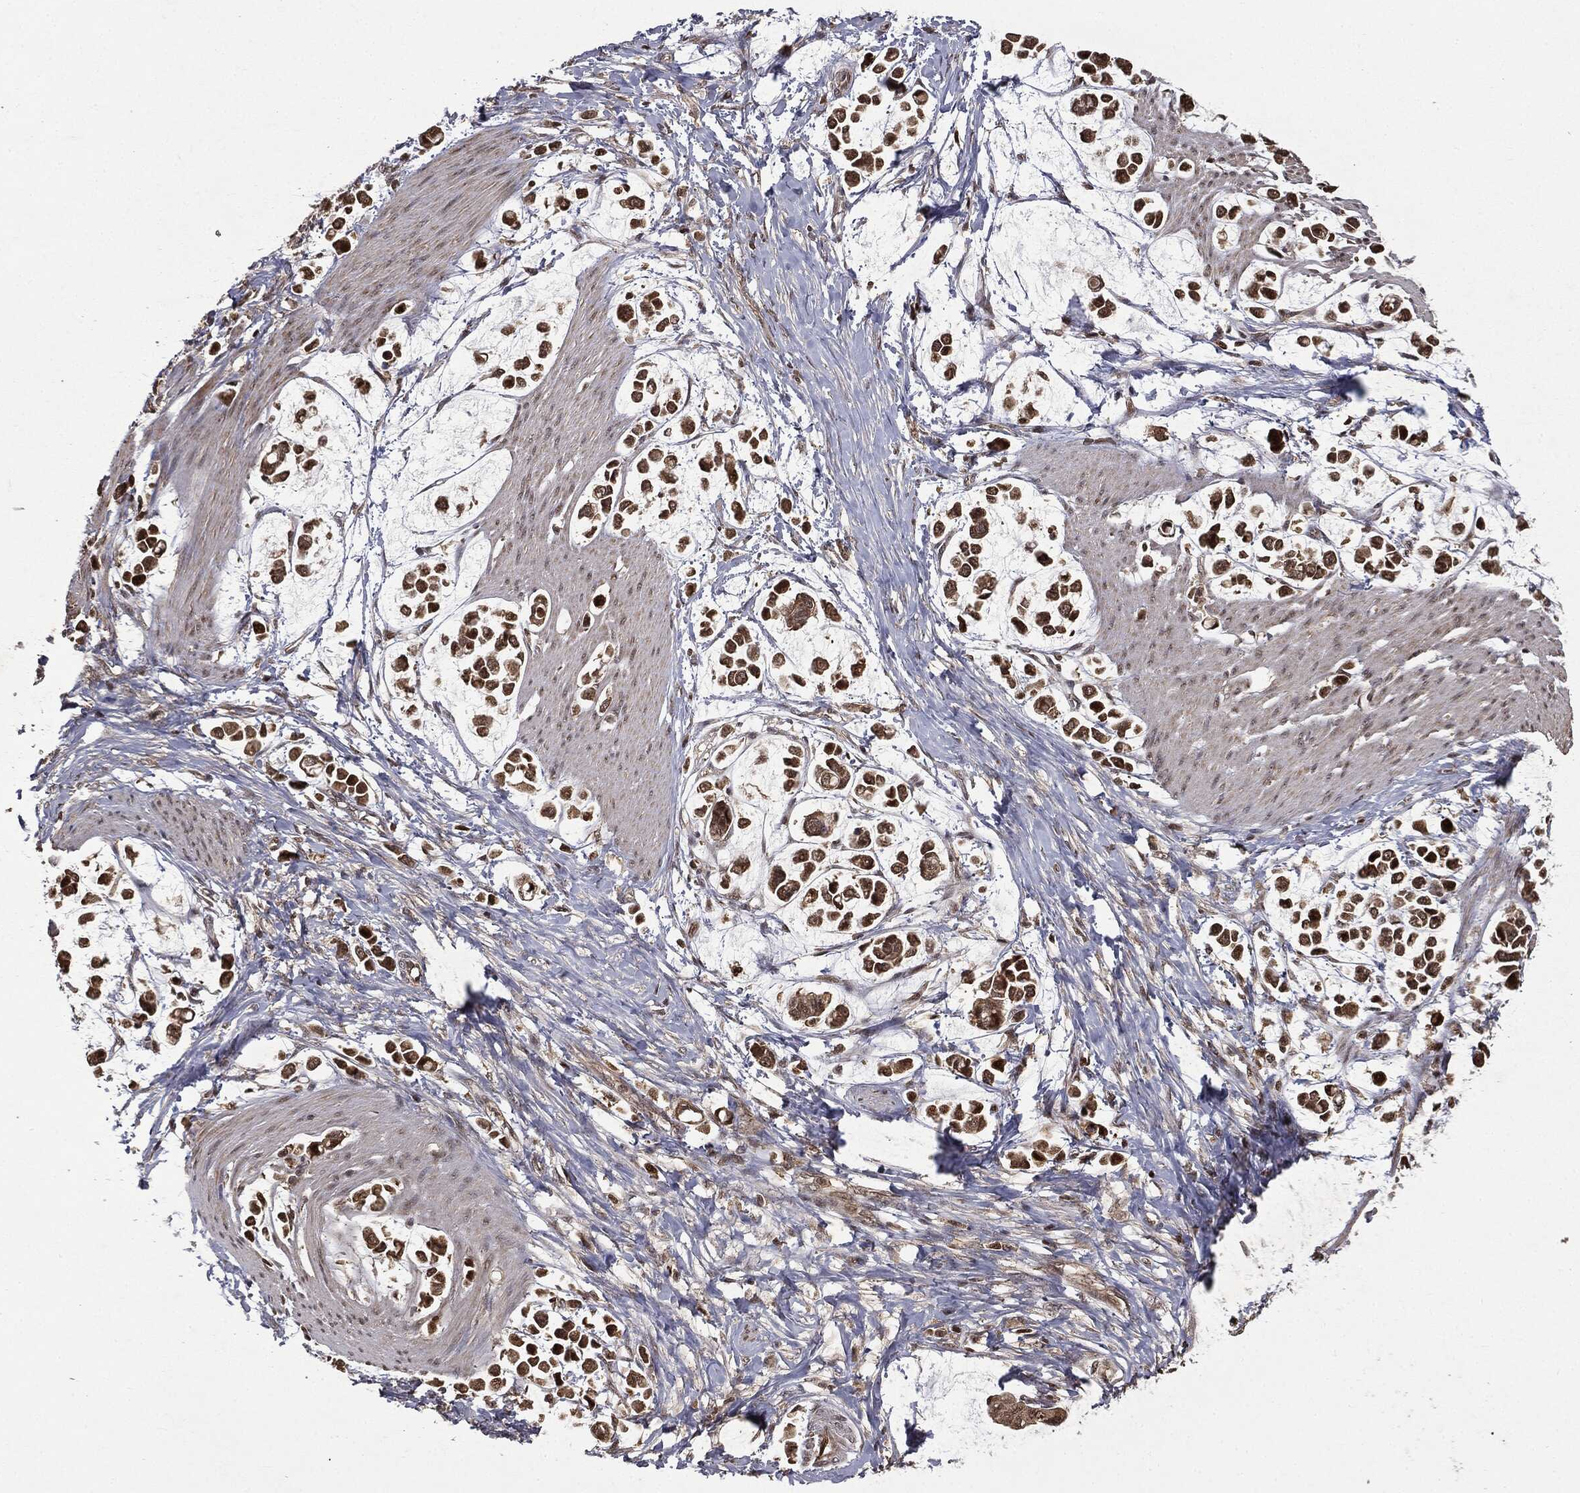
{"staining": {"intensity": "strong", "quantity": ">75%", "location": "cytoplasmic/membranous,nuclear"}, "tissue": "stomach cancer", "cell_type": "Tumor cells", "image_type": "cancer", "snomed": [{"axis": "morphology", "description": "Adenocarcinoma, NOS"}, {"axis": "topography", "description": "Stomach"}], "caption": "A high-resolution histopathology image shows immunohistochemistry (IHC) staining of stomach cancer (adenocarcinoma), which reveals strong cytoplasmic/membranous and nuclear expression in approximately >75% of tumor cells.", "gene": "ZNHIT6", "patient": {"sex": "male", "age": 82}}